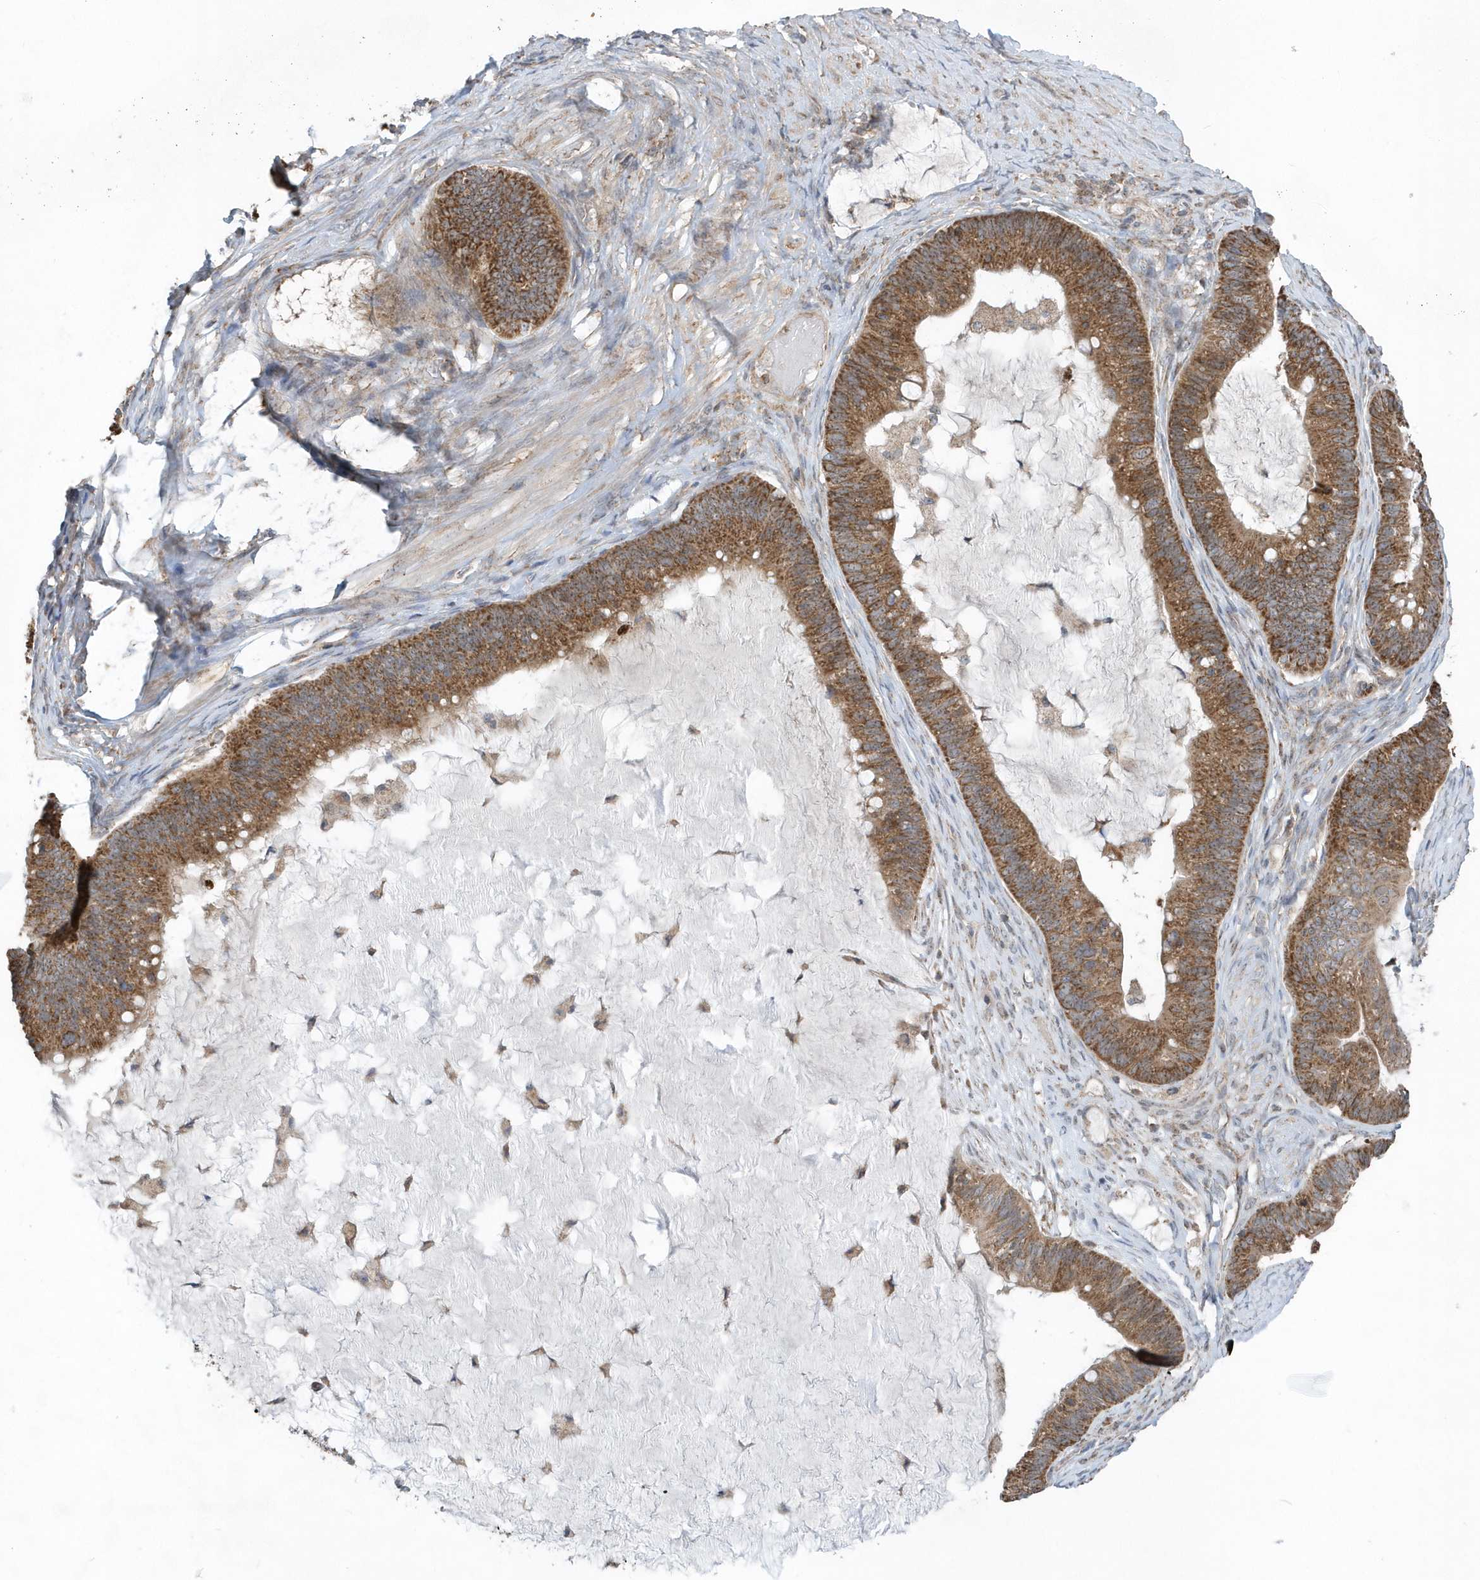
{"staining": {"intensity": "moderate", "quantity": ">75%", "location": "cytoplasmic/membranous"}, "tissue": "ovarian cancer", "cell_type": "Tumor cells", "image_type": "cancer", "snomed": [{"axis": "morphology", "description": "Cystadenocarcinoma, mucinous, NOS"}, {"axis": "topography", "description": "Ovary"}], "caption": "Protein expression analysis of human ovarian cancer reveals moderate cytoplasmic/membranous expression in about >75% of tumor cells.", "gene": "PPP1R7", "patient": {"sex": "female", "age": 61}}